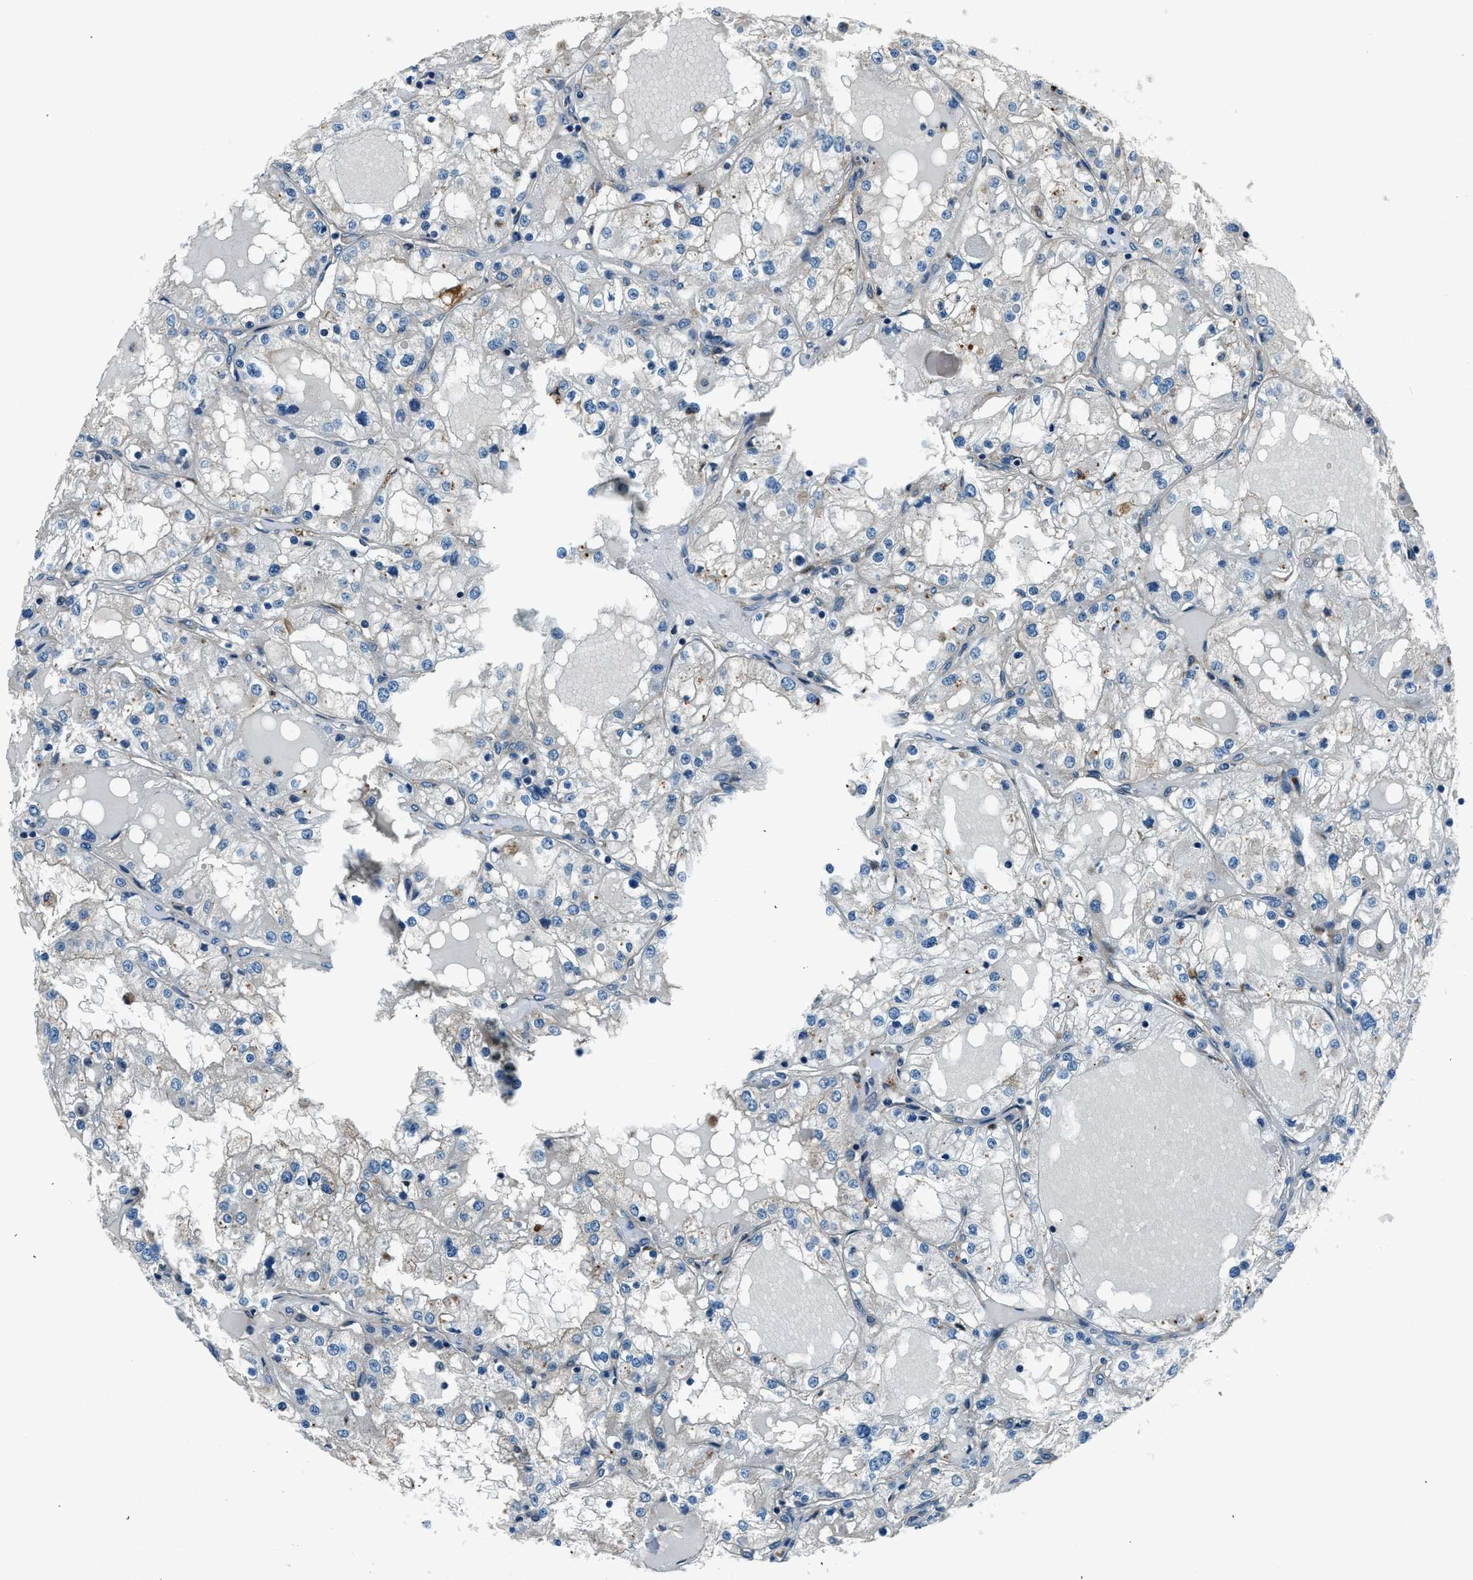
{"staining": {"intensity": "negative", "quantity": "none", "location": "none"}, "tissue": "renal cancer", "cell_type": "Tumor cells", "image_type": "cancer", "snomed": [{"axis": "morphology", "description": "Adenocarcinoma, NOS"}, {"axis": "topography", "description": "Kidney"}], "caption": "Renal cancer (adenocarcinoma) was stained to show a protein in brown. There is no significant expression in tumor cells.", "gene": "SLC19A2", "patient": {"sex": "male", "age": 68}}